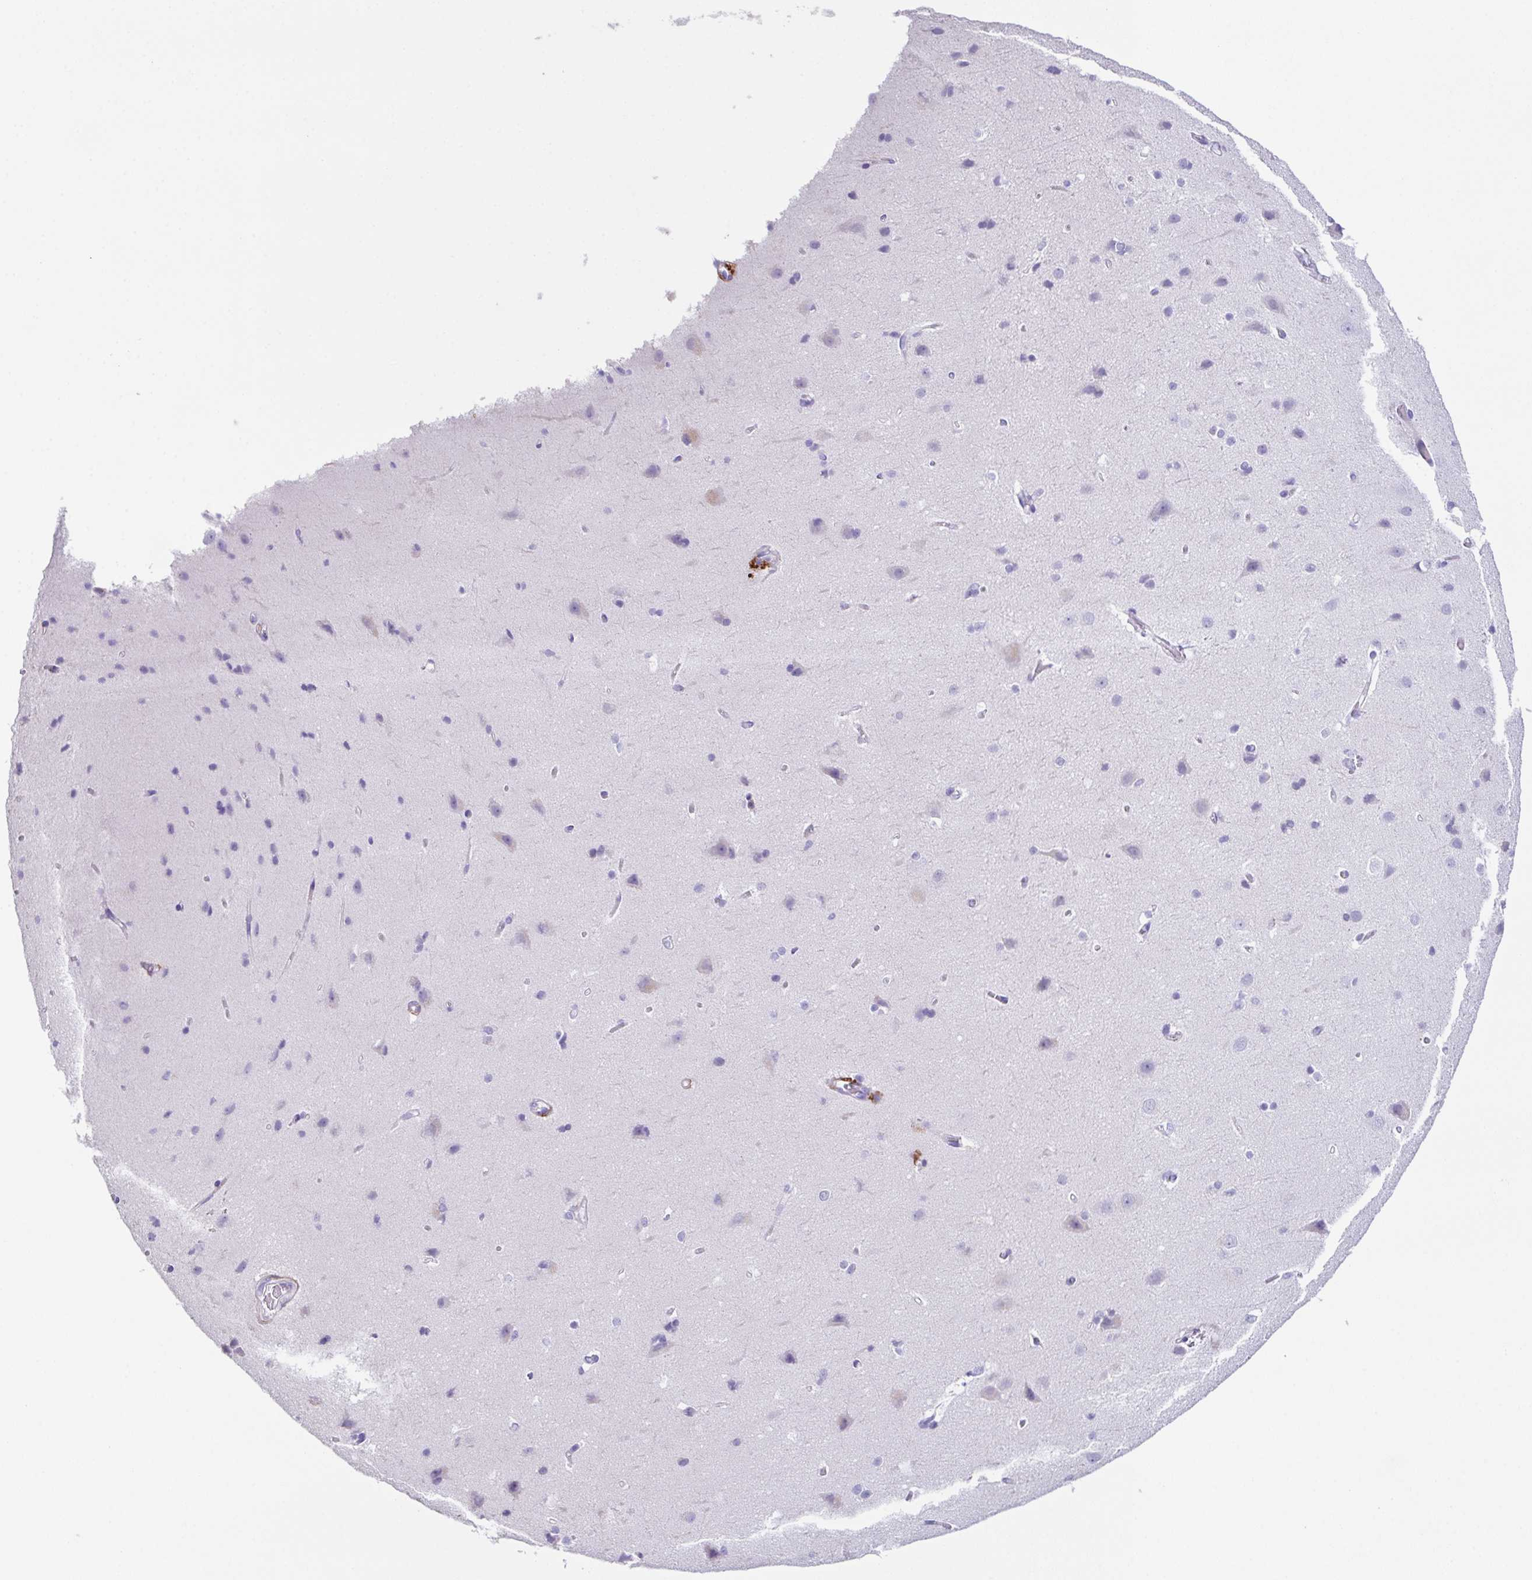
{"staining": {"intensity": "negative", "quantity": "none", "location": "none"}, "tissue": "cerebral cortex", "cell_type": "Endothelial cells", "image_type": "normal", "snomed": [{"axis": "morphology", "description": "Normal tissue, NOS"}, {"axis": "topography", "description": "Cerebral cortex"}], "caption": "This histopathology image is of benign cerebral cortex stained with immunohistochemistry to label a protein in brown with the nuclei are counter-stained blue. There is no positivity in endothelial cells. The staining is performed using DAB (3,3'-diaminobenzidine) brown chromogen with nuclei counter-stained in using hematoxylin.", "gene": "MARCO", "patient": {"sex": "male", "age": 37}}